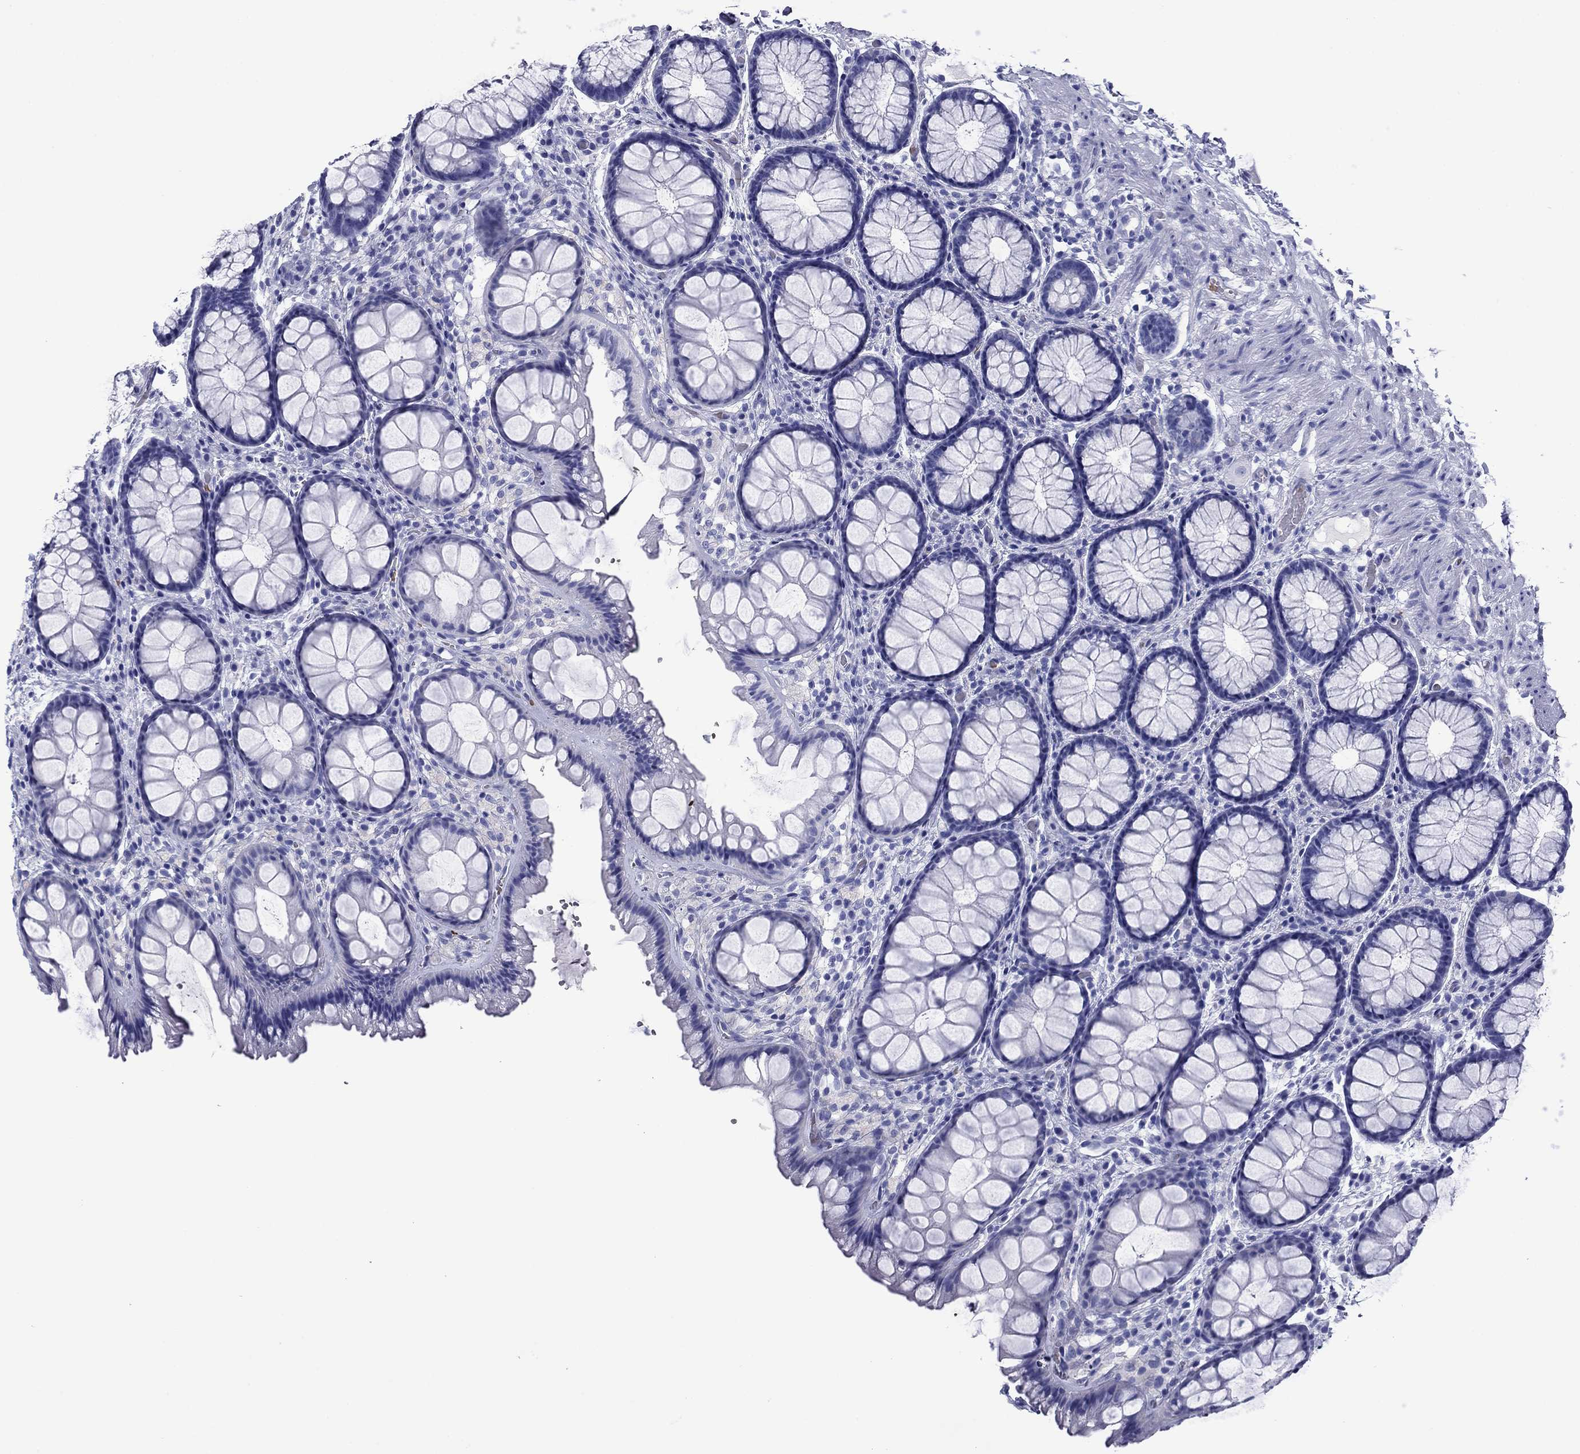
{"staining": {"intensity": "negative", "quantity": "none", "location": "none"}, "tissue": "rectum", "cell_type": "Glandular cells", "image_type": "normal", "snomed": [{"axis": "morphology", "description": "Normal tissue, NOS"}, {"axis": "topography", "description": "Rectum"}], "caption": "High power microscopy histopathology image of an immunohistochemistry (IHC) image of normal rectum, revealing no significant positivity in glandular cells.", "gene": "ROM1", "patient": {"sex": "female", "age": 62}}